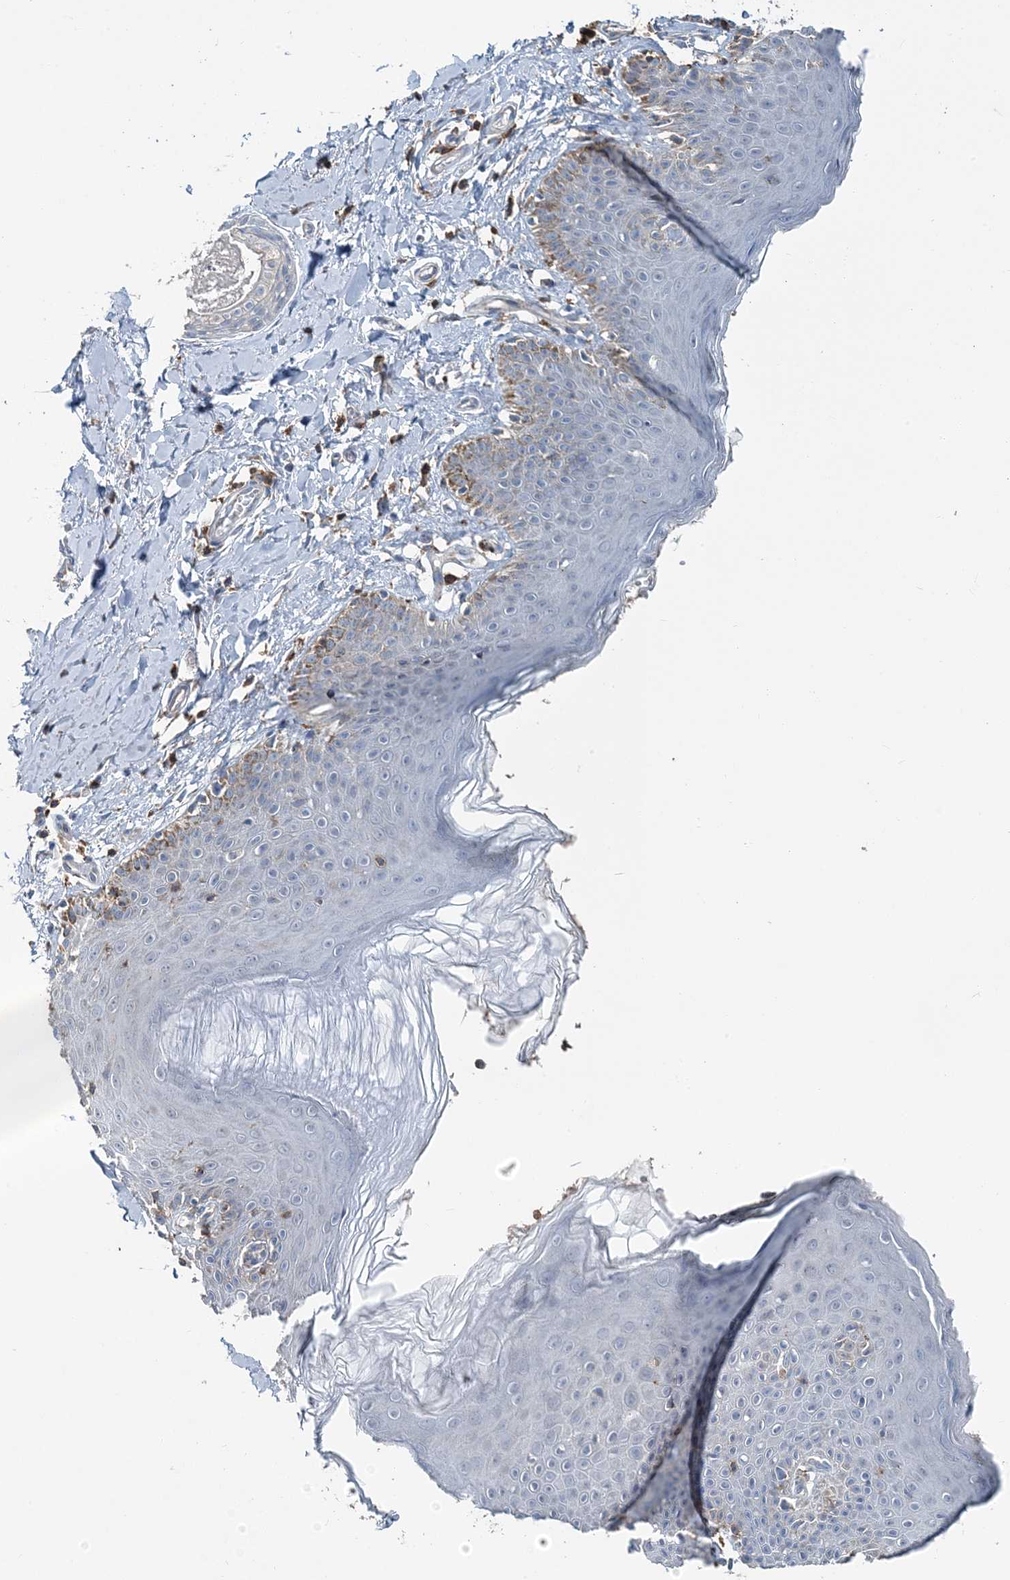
{"staining": {"intensity": "moderate", "quantity": "<25%", "location": "cytoplasmic/membranous"}, "tissue": "skin", "cell_type": "Epidermal cells", "image_type": "normal", "snomed": [{"axis": "morphology", "description": "Normal tissue, NOS"}, {"axis": "topography", "description": "Vulva"}], "caption": "Moderate cytoplasmic/membranous positivity is seen in about <25% of epidermal cells in normal skin.", "gene": "TMLHE", "patient": {"sex": "female", "age": 66}}